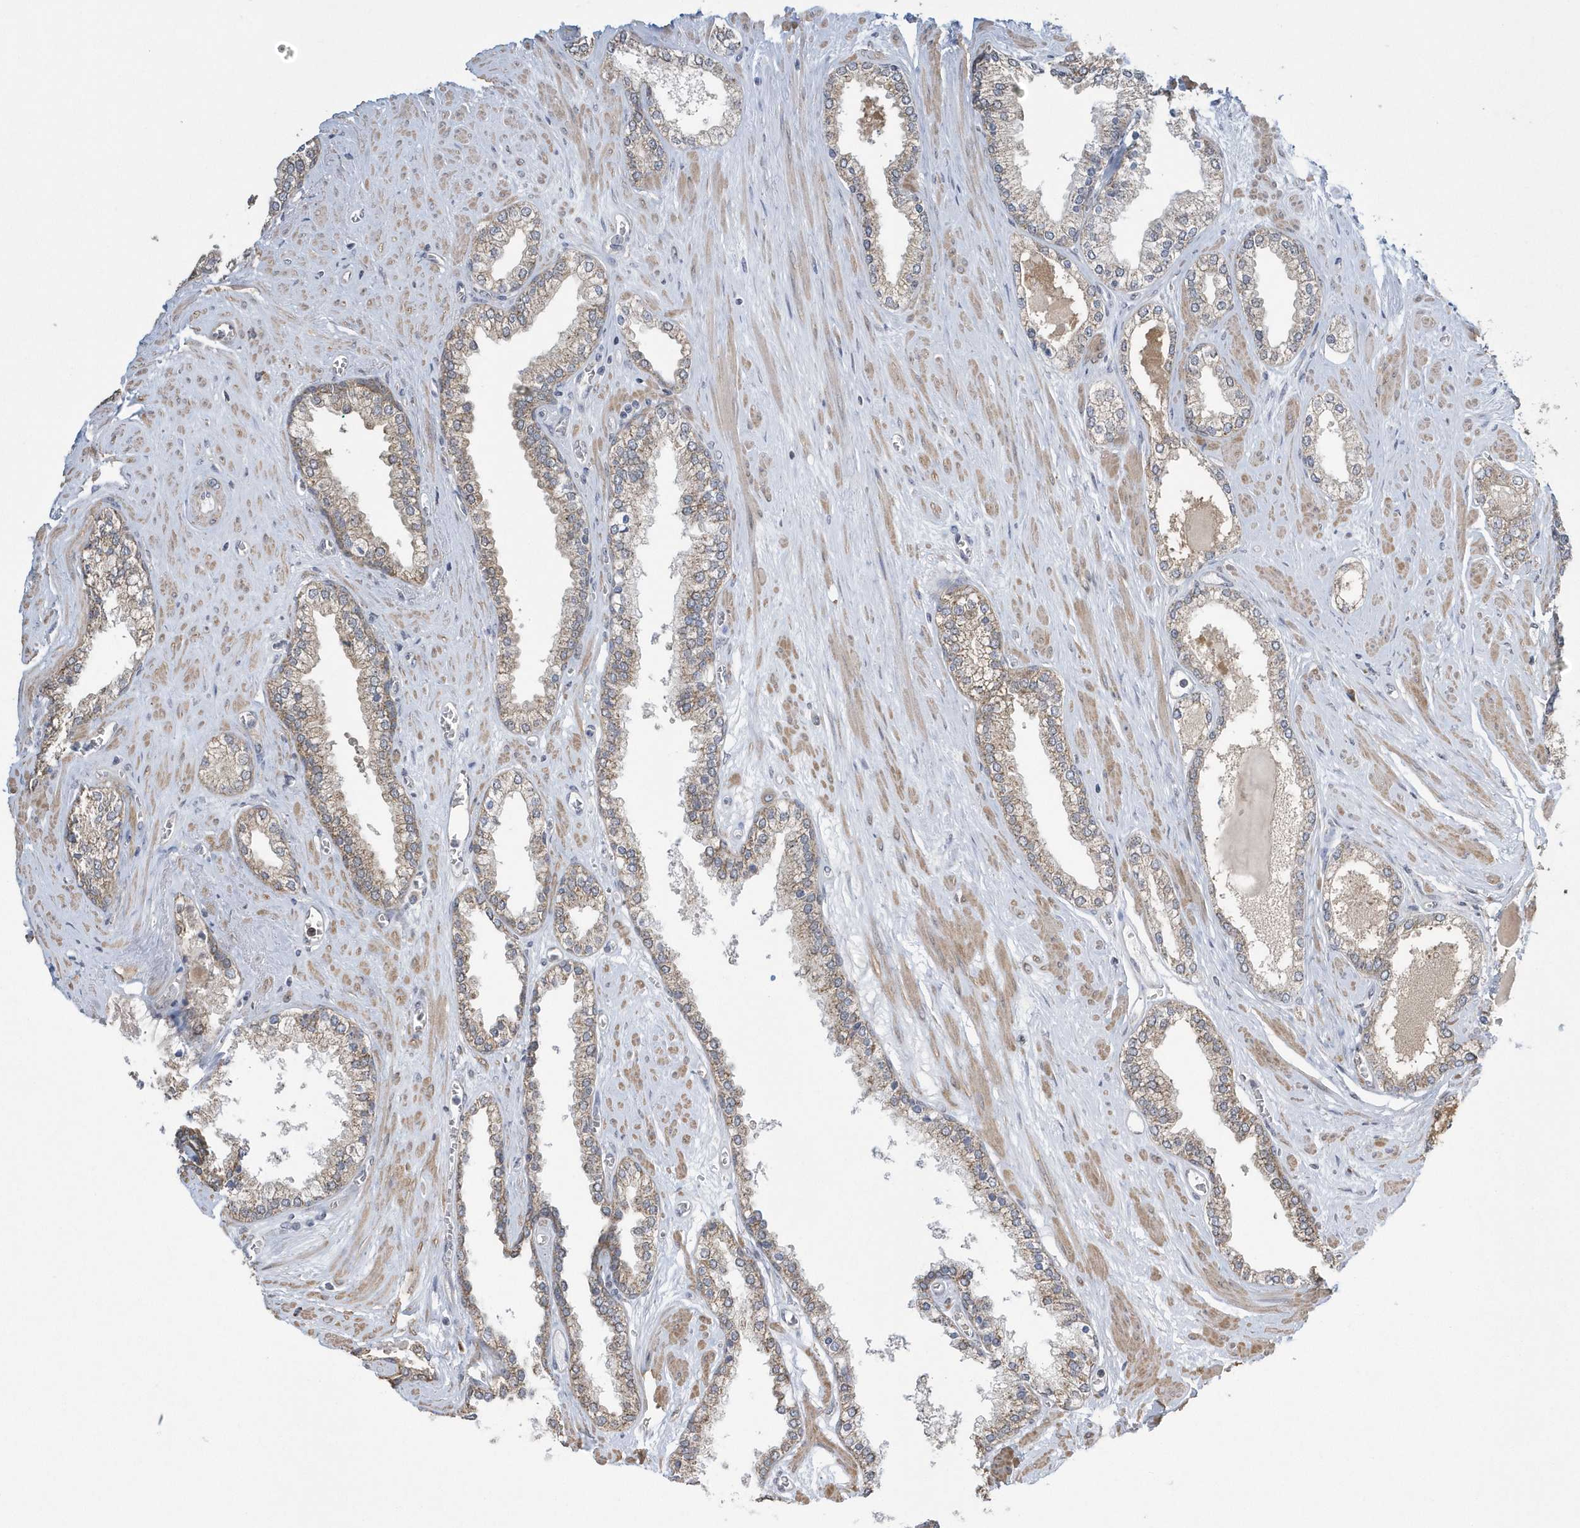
{"staining": {"intensity": "moderate", "quantity": ">75%", "location": "cytoplasmic/membranous"}, "tissue": "prostate cancer", "cell_type": "Tumor cells", "image_type": "cancer", "snomed": [{"axis": "morphology", "description": "Adenocarcinoma, Low grade"}, {"axis": "topography", "description": "Prostate"}], "caption": "The photomicrograph exhibits immunohistochemical staining of prostate cancer (adenocarcinoma (low-grade)). There is moderate cytoplasmic/membranous staining is identified in approximately >75% of tumor cells.", "gene": "SLX9", "patient": {"sex": "male", "age": 62}}